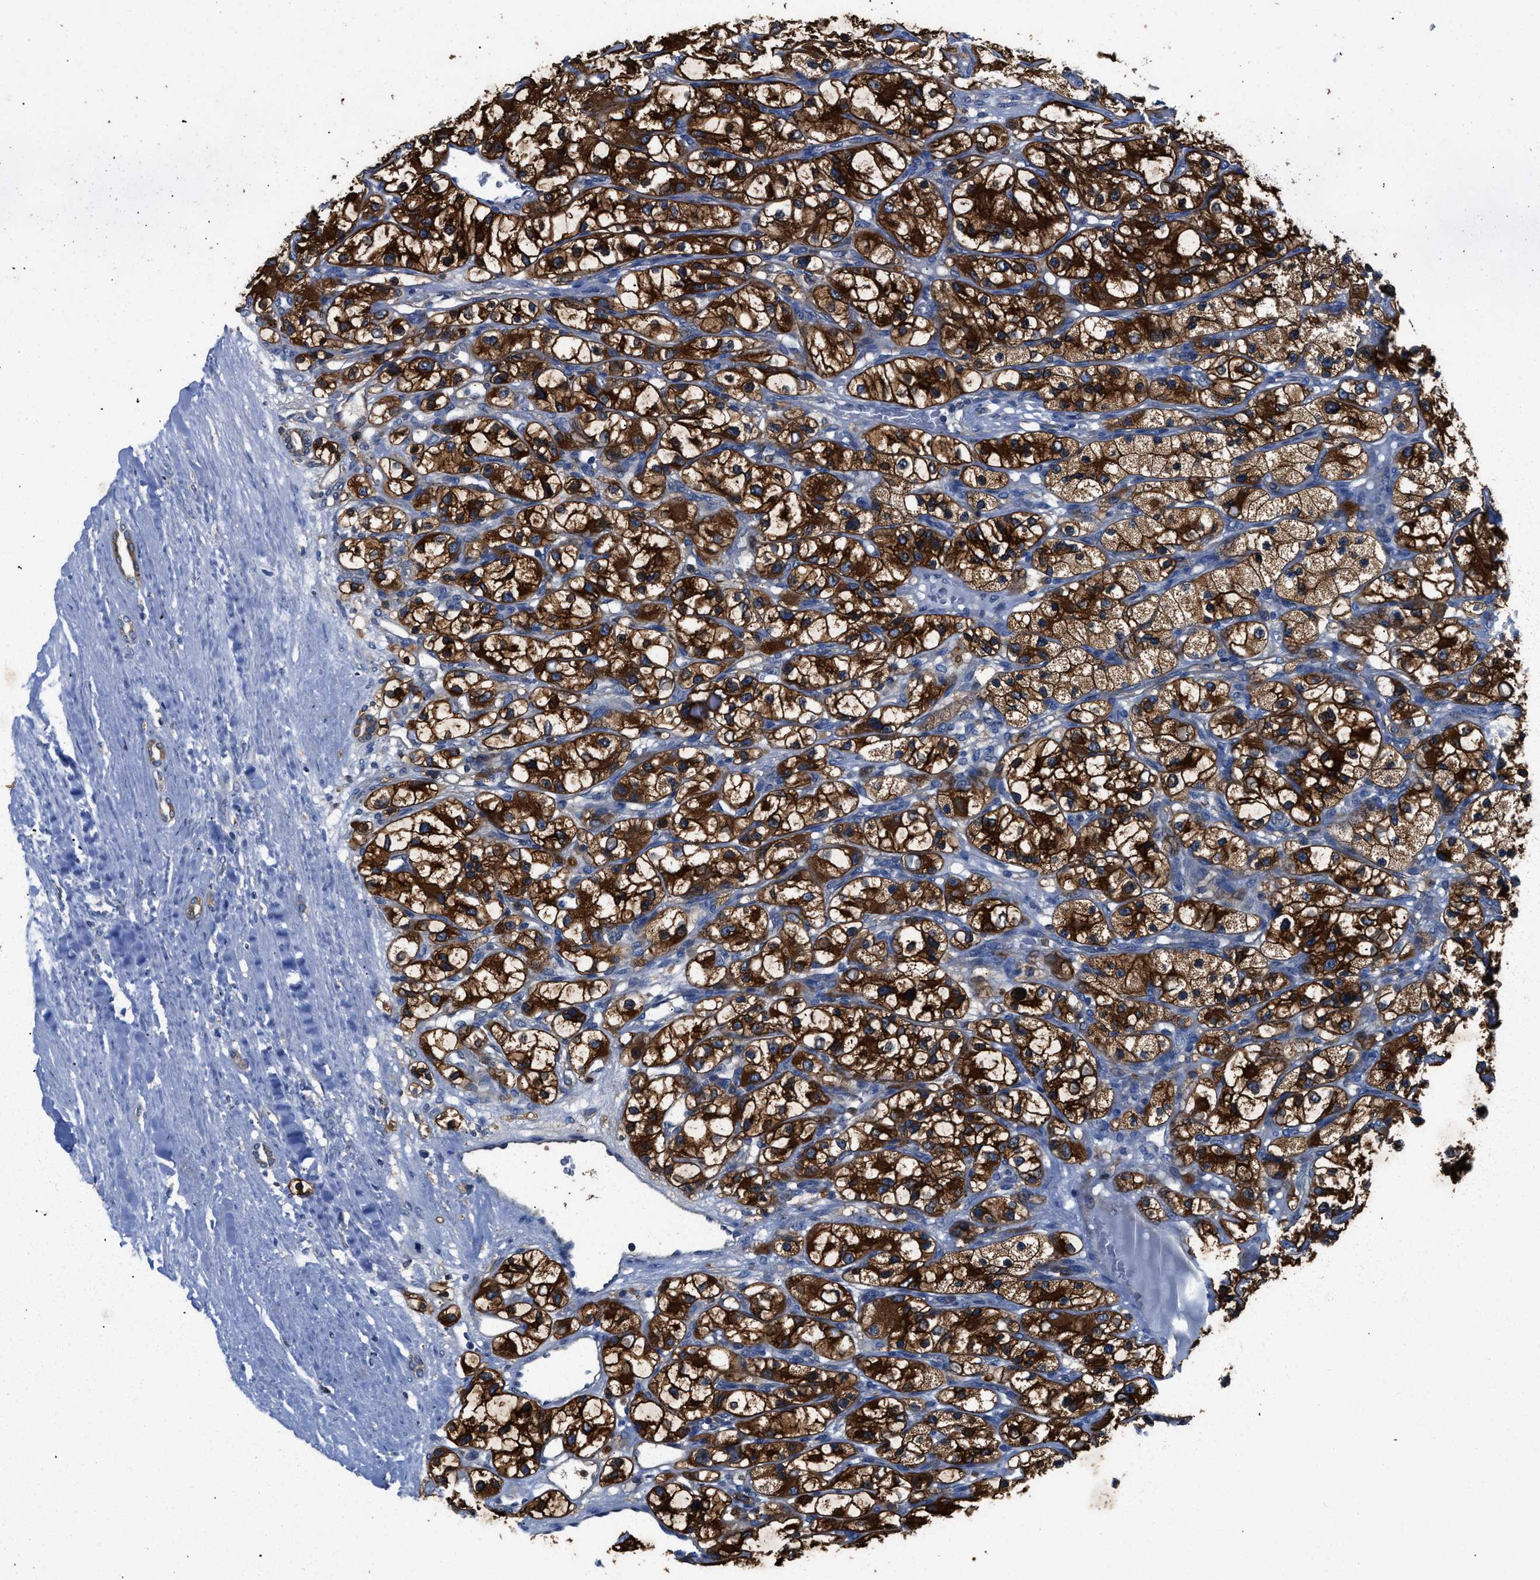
{"staining": {"intensity": "strong", "quantity": ">75%", "location": "cytoplasmic/membranous"}, "tissue": "renal cancer", "cell_type": "Tumor cells", "image_type": "cancer", "snomed": [{"axis": "morphology", "description": "Adenocarcinoma, NOS"}, {"axis": "topography", "description": "Kidney"}], "caption": "Immunohistochemistry of renal adenocarcinoma shows high levels of strong cytoplasmic/membranous positivity in about >75% of tumor cells.", "gene": "PKM", "patient": {"sex": "female", "age": 57}}